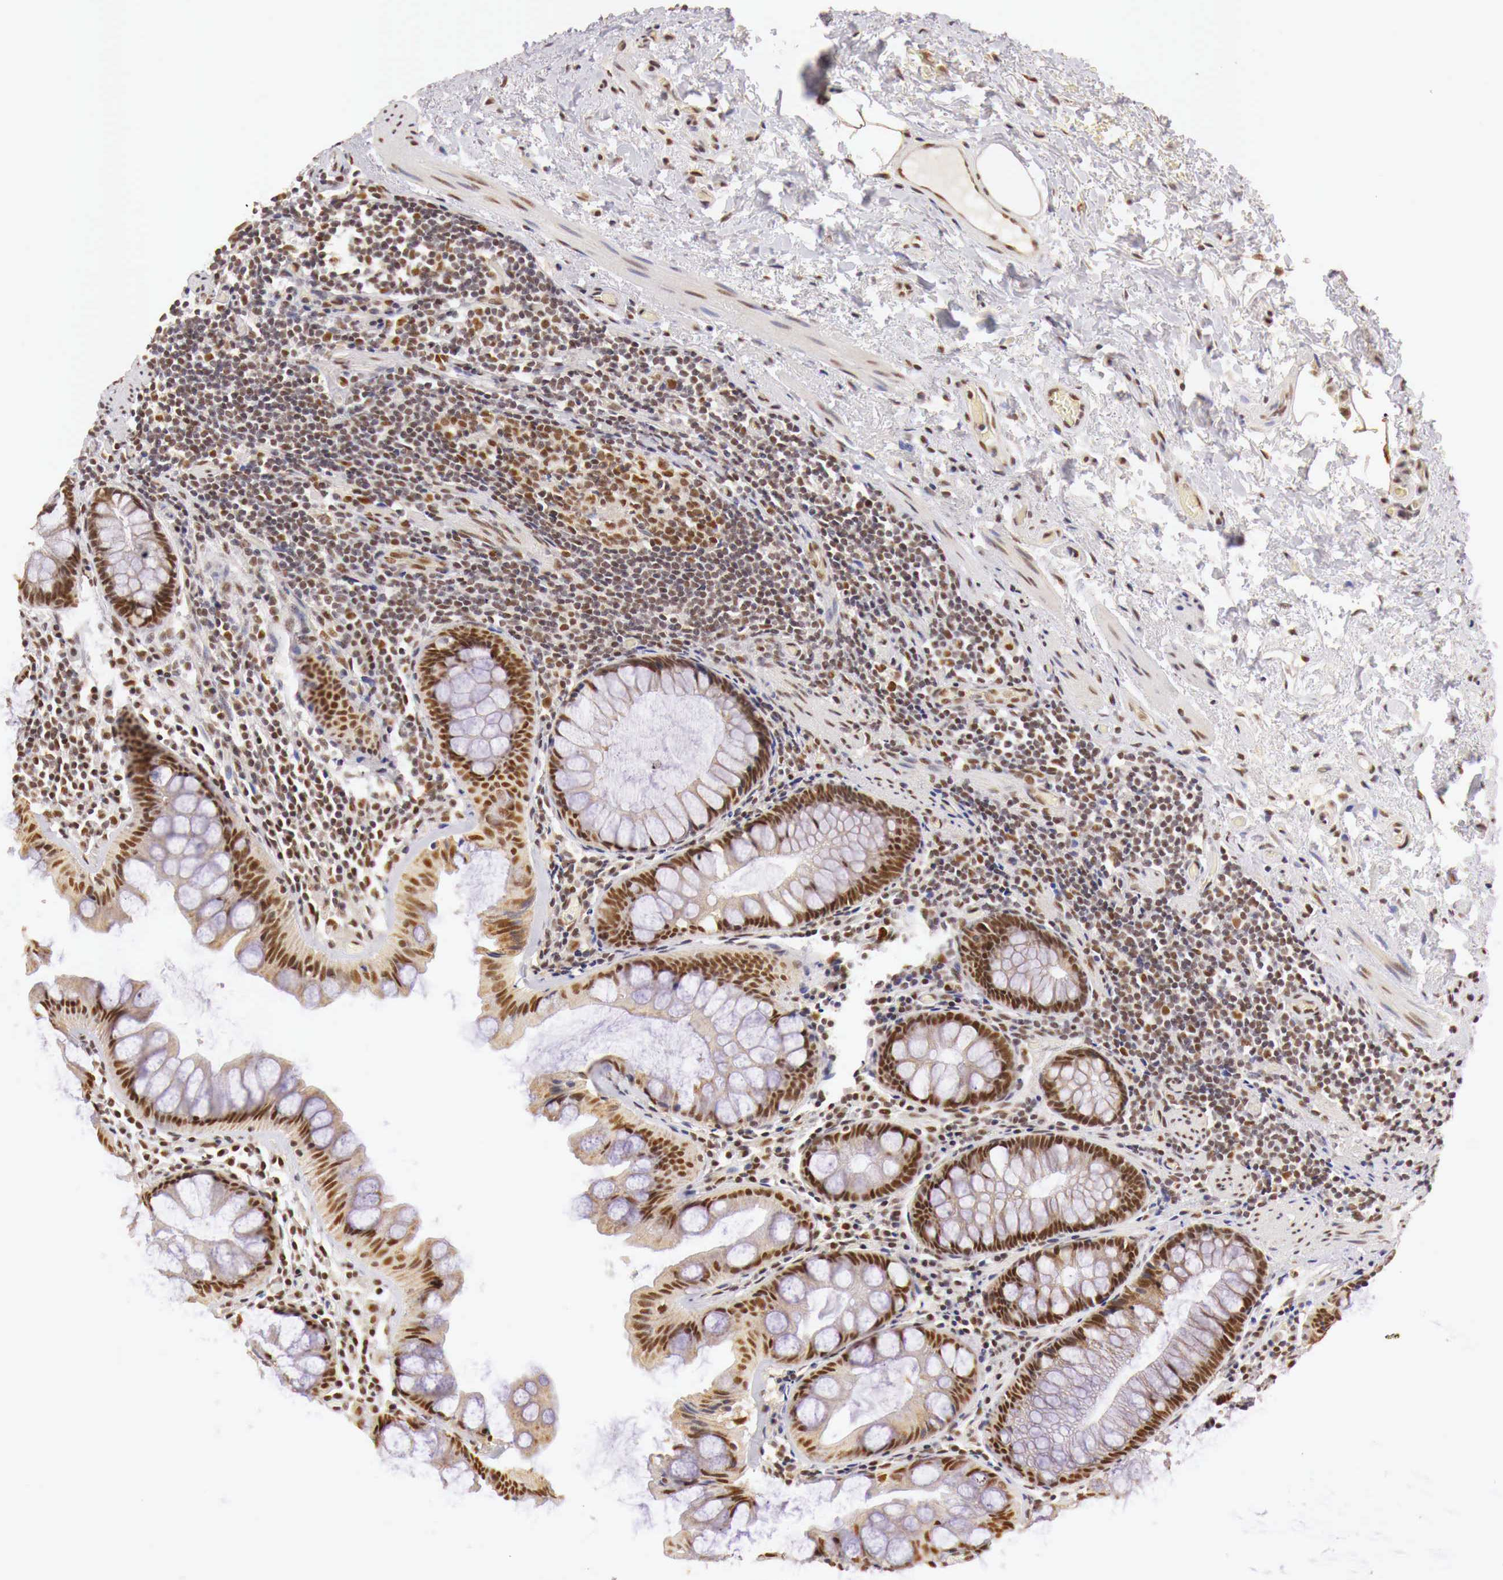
{"staining": {"intensity": "moderate", "quantity": ">75%", "location": "cytoplasmic/membranous,nuclear"}, "tissue": "rectum", "cell_type": "Glandular cells", "image_type": "normal", "snomed": [{"axis": "morphology", "description": "Normal tissue, NOS"}, {"axis": "topography", "description": "Rectum"}], "caption": "Glandular cells show moderate cytoplasmic/membranous,nuclear staining in about >75% of cells in unremarkable rectum.", "gene": "GPKOW", "patient": {"sex": "male", "age": 77}}